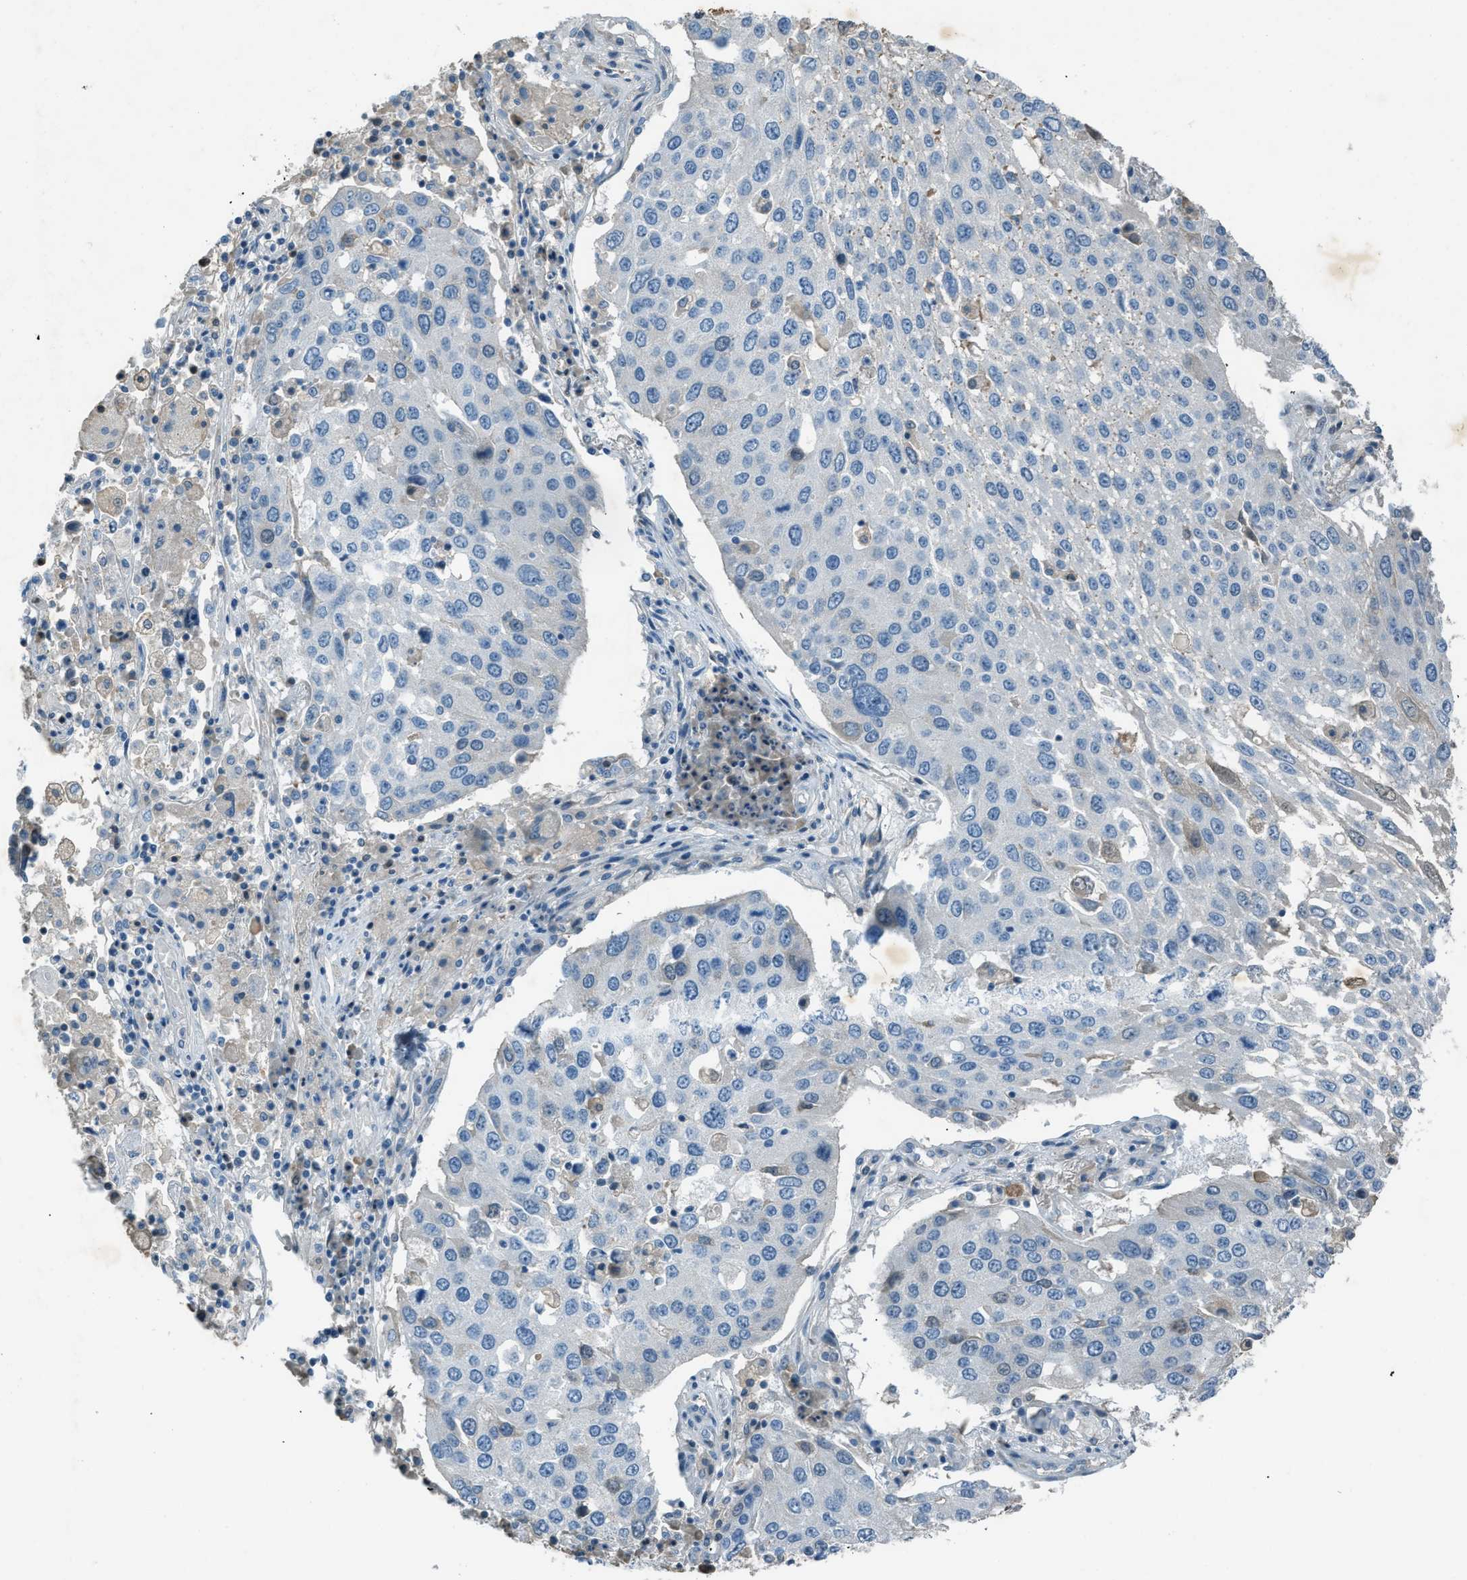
{"staining": {"intensity": "negative", "quantity": "none", "location": "none"}, "tissue": "lung cancer", "cell_type": "Tumor cells", "image_type": "cancer", "snomed": [{"axis": "morphology", "description": "Squamous cell carcinoma, NOS"}, {"axis": "topography", "description": "Lung"}], "caption": "Lung cancer (squamous cell carcinoma) was stained to show a protein in brown. There is no significant positivity in tumor cells.", "gene": "FBLN2", "patient": {"sex": "male", "age": 65}}